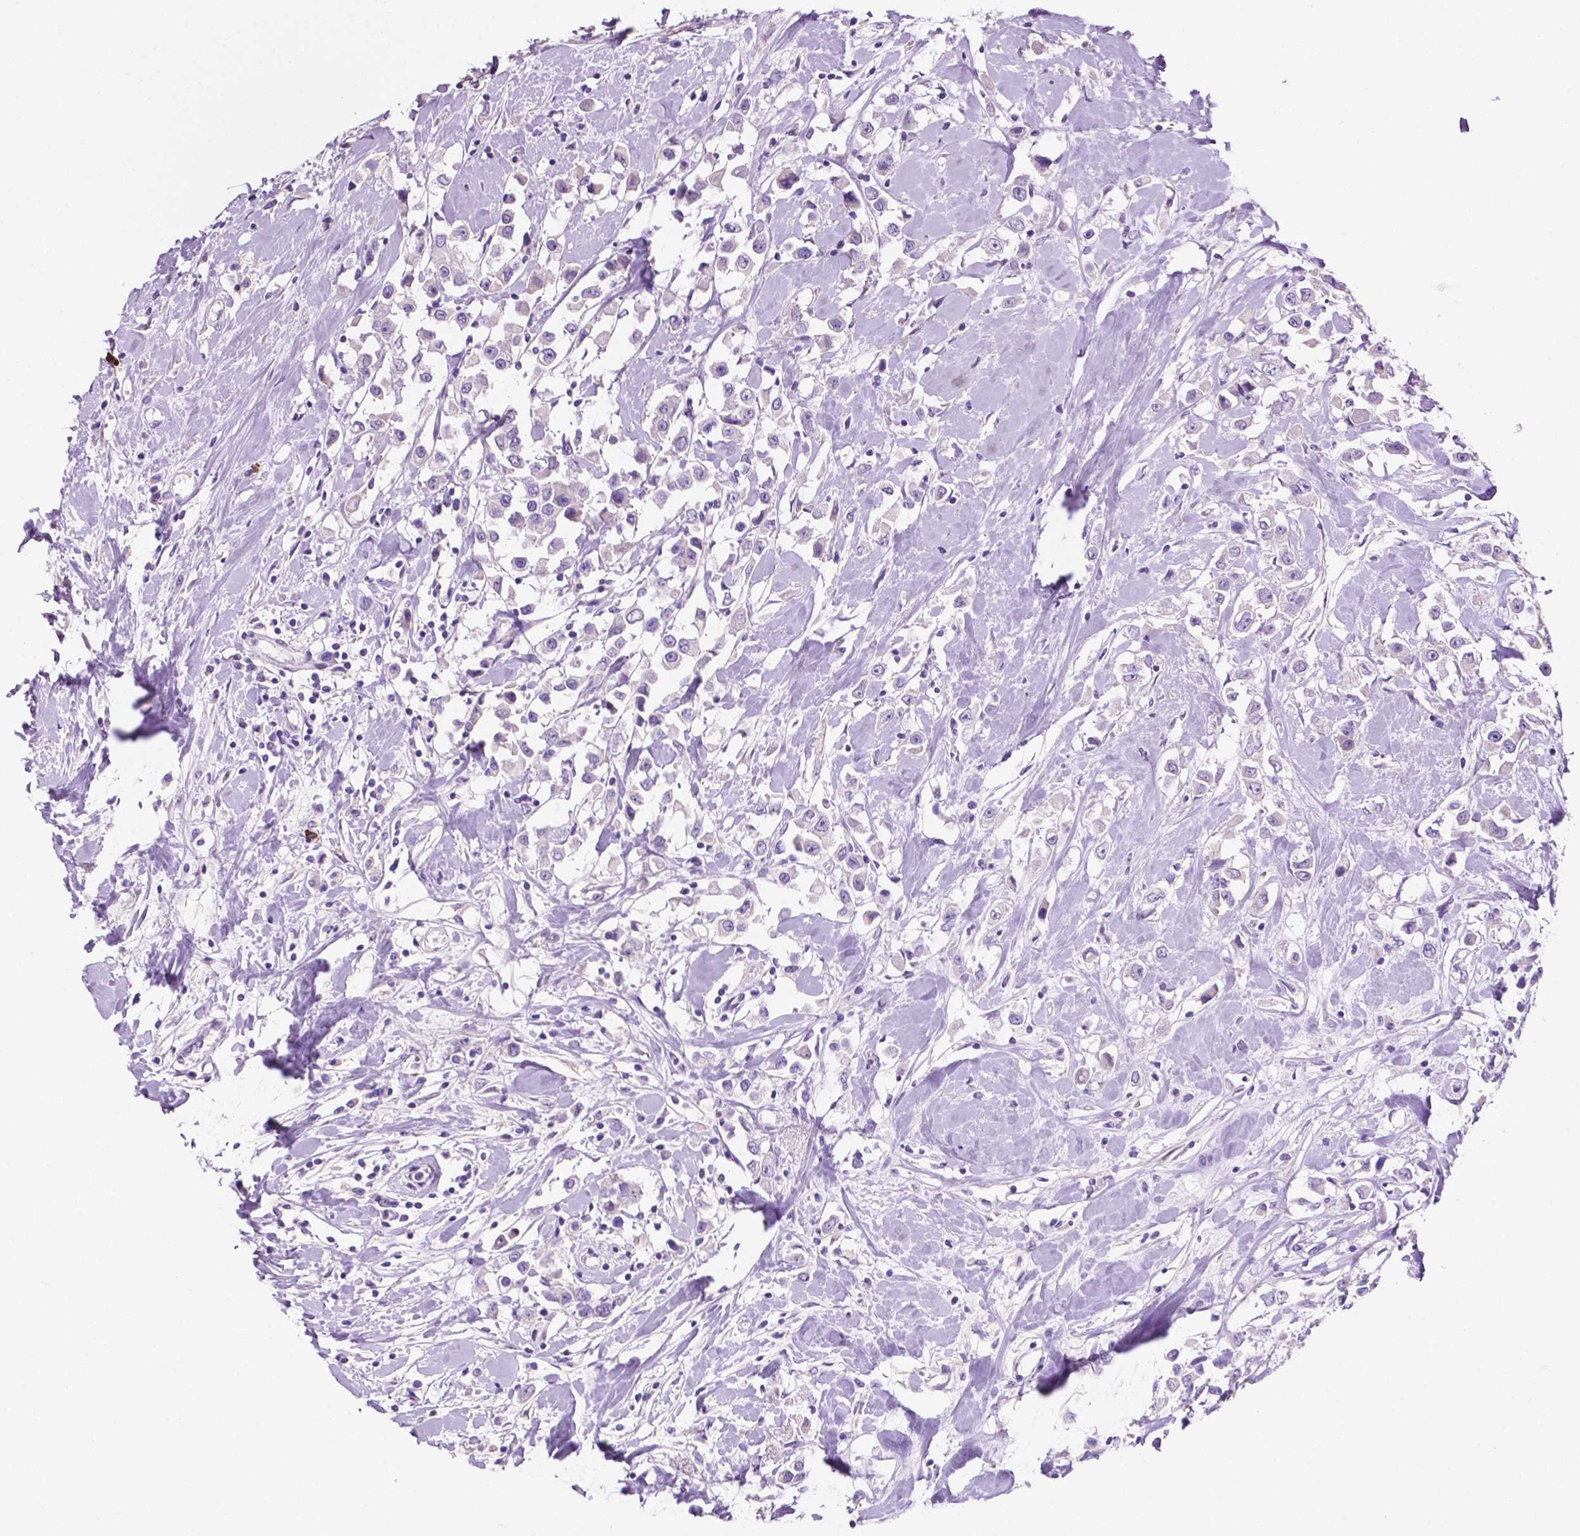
{"staining": {"intensity": "negative", "quantity": "none", "location": "none"}, "tissue": "breast cancer", "cell_type": "Tumor cells", "image_type": "cancer", "snomed": [{"axis": "morphology", "description": "Duct carcinoma"}, {"axis": "topography", "description": "Breast"}], "caption": "A high-resolution histopathology image shows immunohistochemistry (IHC) staining of breast invasive ductal carcinoma, which demonstrates no significant positivity in tumor cells.", "gene": "CLDN17", "patient": {"sex": "female", "age": 61}}